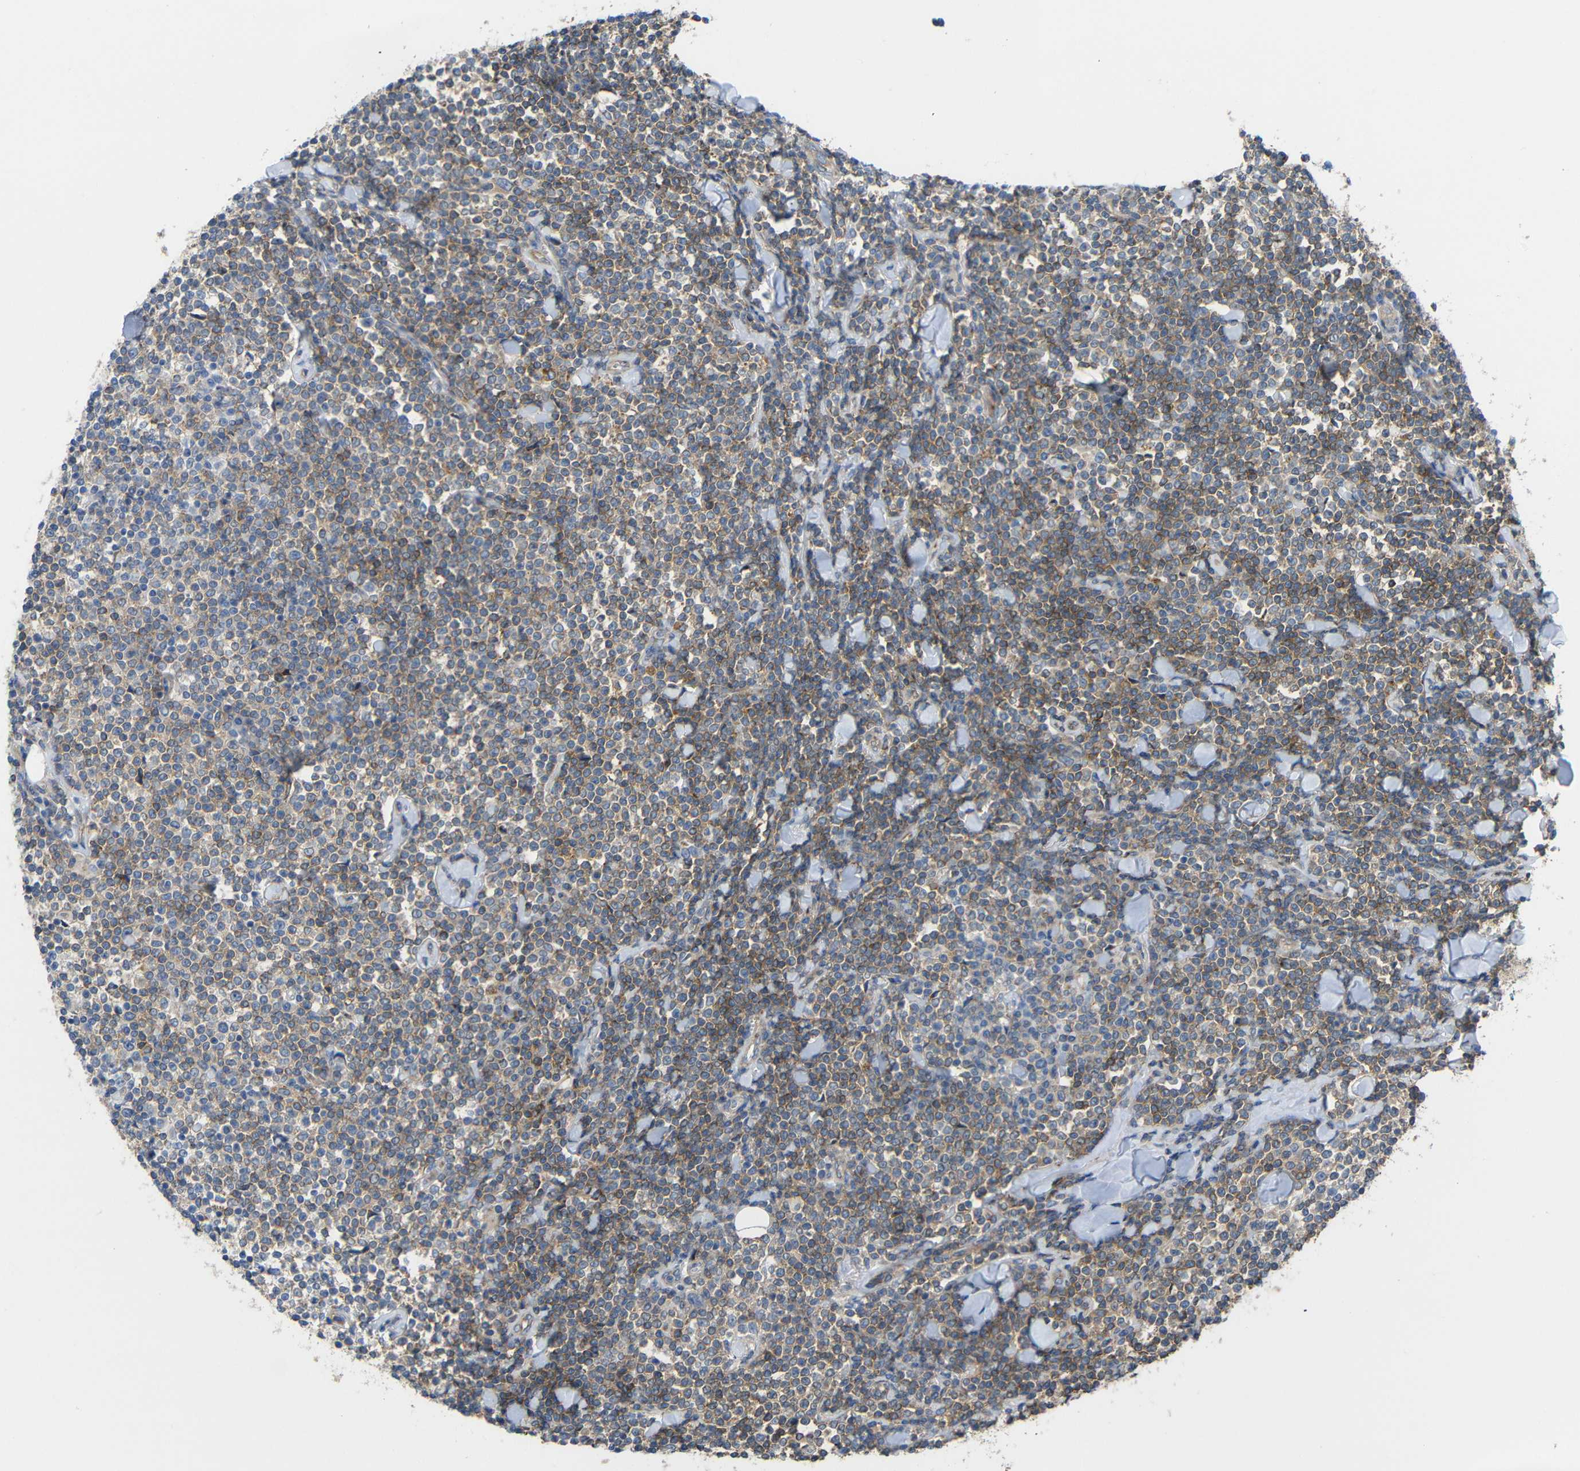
{"staining": {"intensity": "moderate", "quantity": ">75%", "location": "cytoplasmic/membranous"}, "tissue": "lymphoma", "cell_type": "Tumor cells", "image_type": "cancer", "snomed": [{"axis": "morphology", "description": "Malignant lymphoma, non-Hodgkin's type, Low grade"}, {"axis": "topography", "description": "Soft tissue"}], "caption": "A micrograph showing moderate cytoplasmic/membranous expression in approximately >75% of tumor cells in lymphoma, as visualized by brown immunohistochemical staining.", "gene": "SYPL1", "patient": {"sex": "male", "age": 92}}